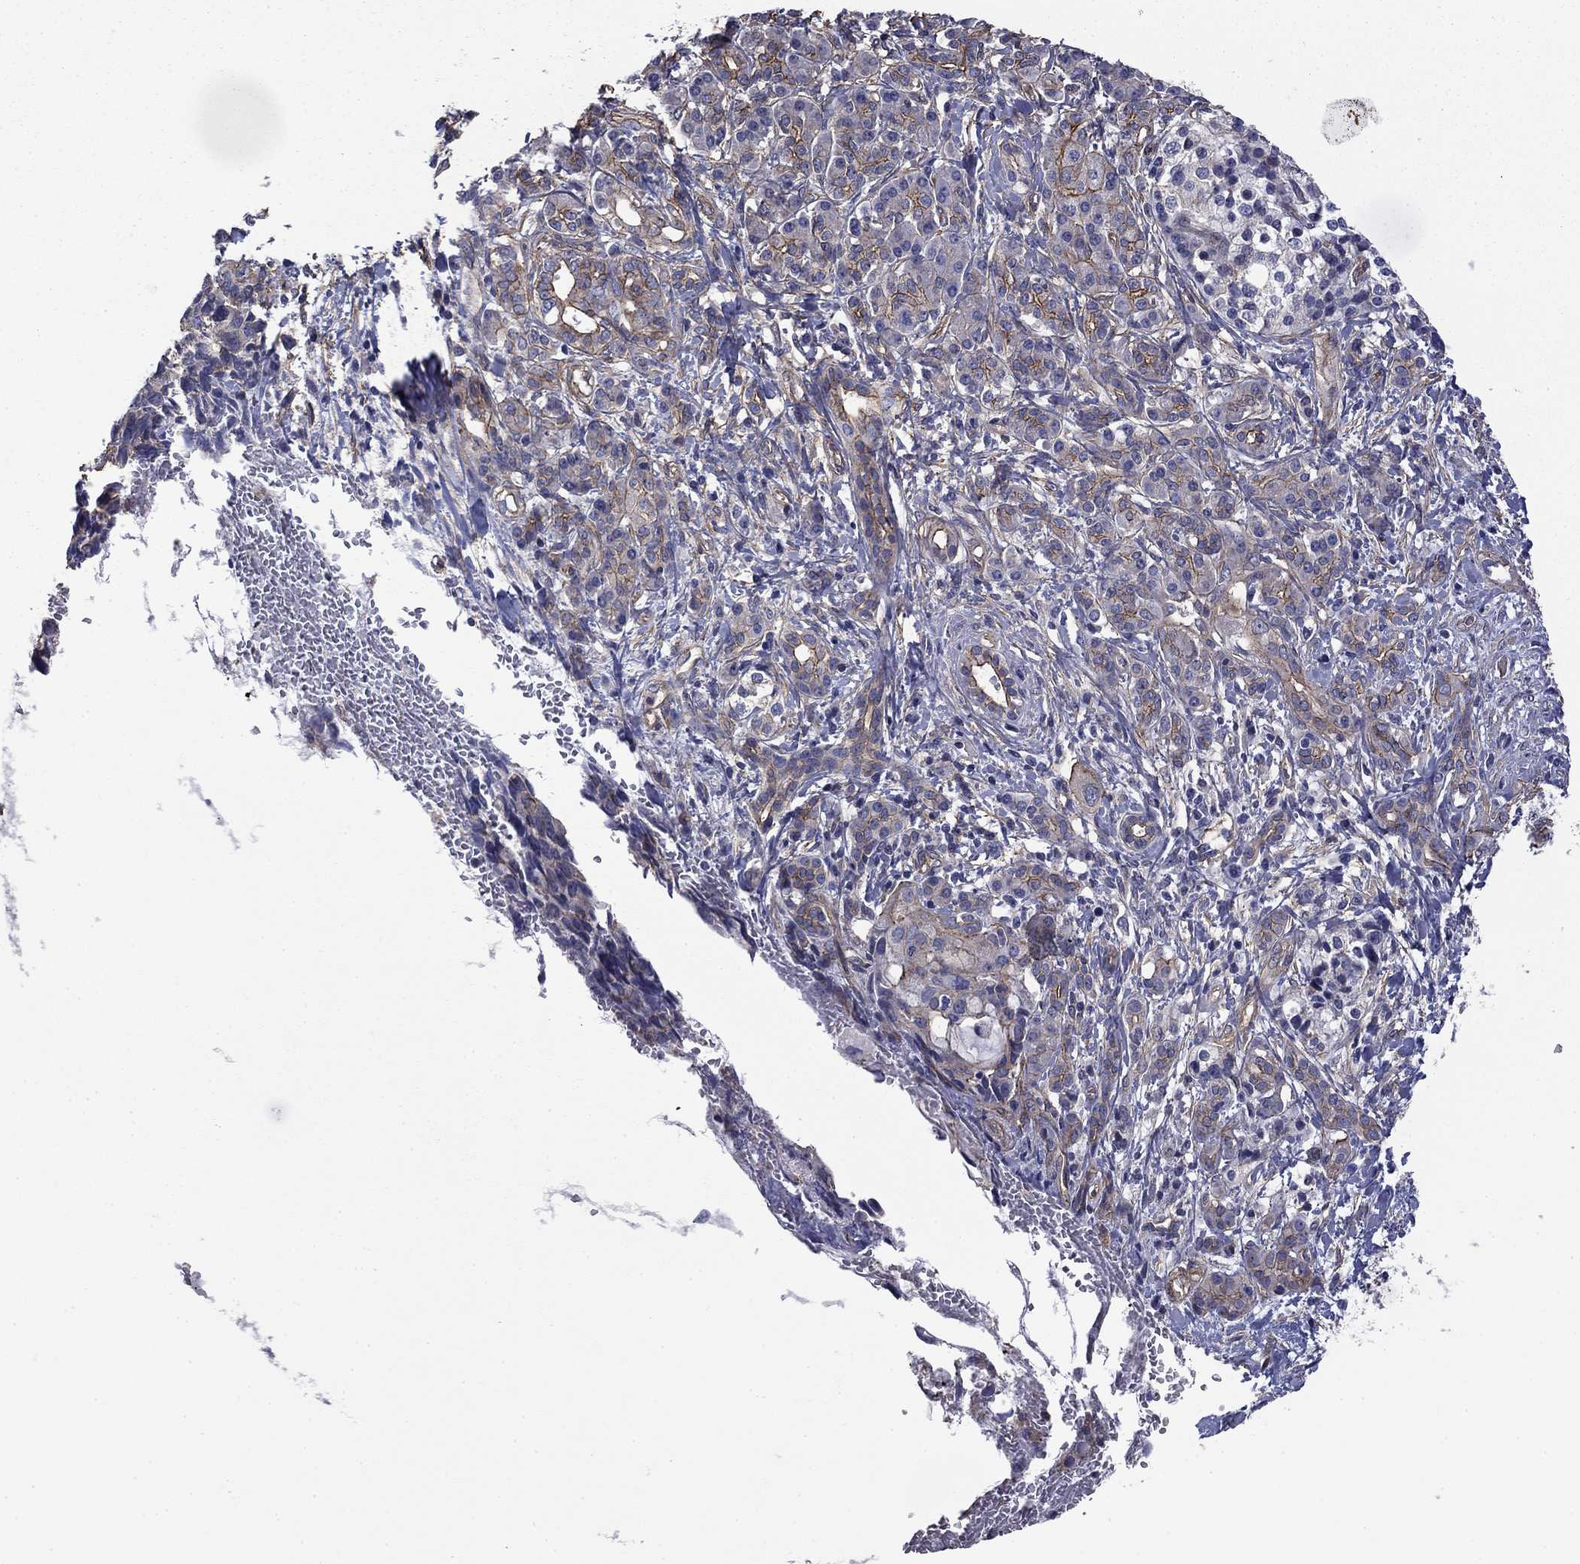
{"staining": {"intensity": "moderate", "quantity": "25%-75%", "location": "cytoplasmic/membranous"}, "tissue": "pancreatic cancer", "cell_type": "Tumor cells", "image_type": "cancer", "snomed": [{"axis": "morphology", "description": "Adenocarcinoma, NOS"}, {"axis": "topography", "description": "Pancreas"}], "caption": "This is an image of immunohistochemistry (IHC) staining of pancreatic cancer, which shows moderate positivity in the cytoplasmic/membranous of tumor cells.", "gene": "TCHH", "patient": {"sex": "female", "age": 56}}